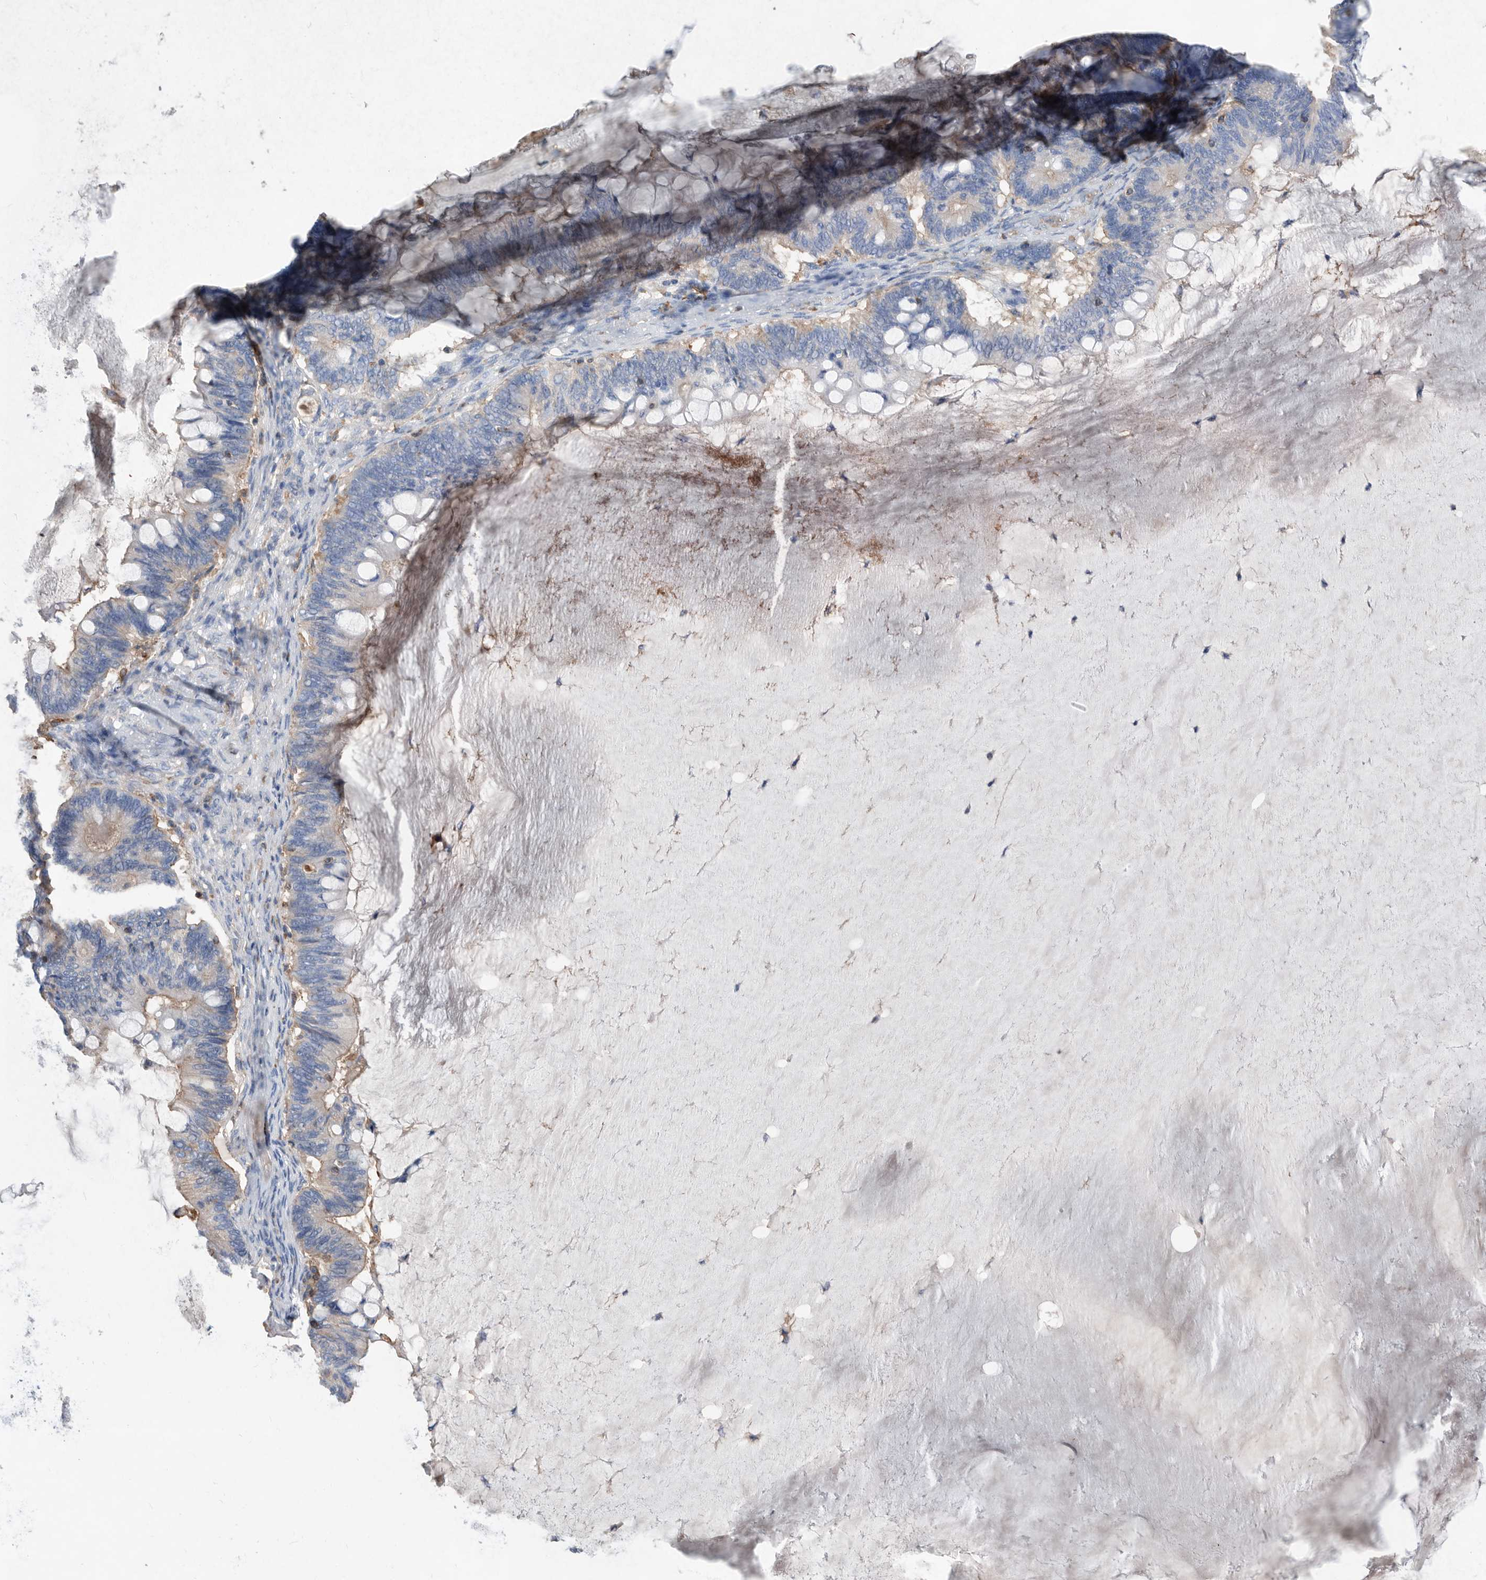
{"staining": {"intensity": "weak", "quantity": "<25%", "location": "cytoplasmic/membranous"}, "tissue": "ovarian cancer", "cell_type": "Tumor cells", "image_type": "cancer", "snomed": [{"axis": "morphology", "description": "Cystadenocarcinoma, mucinous, NOS"}, {"axis": "topography", "description": "Ovary"}], "caption": "This is an IHC histopathology image of ovarian mucinous cystadenocarcinoma. There is no positivity in tumor cells.", "gene": "MS4A4A", "patient": {"sex": "female", "age": 61}}